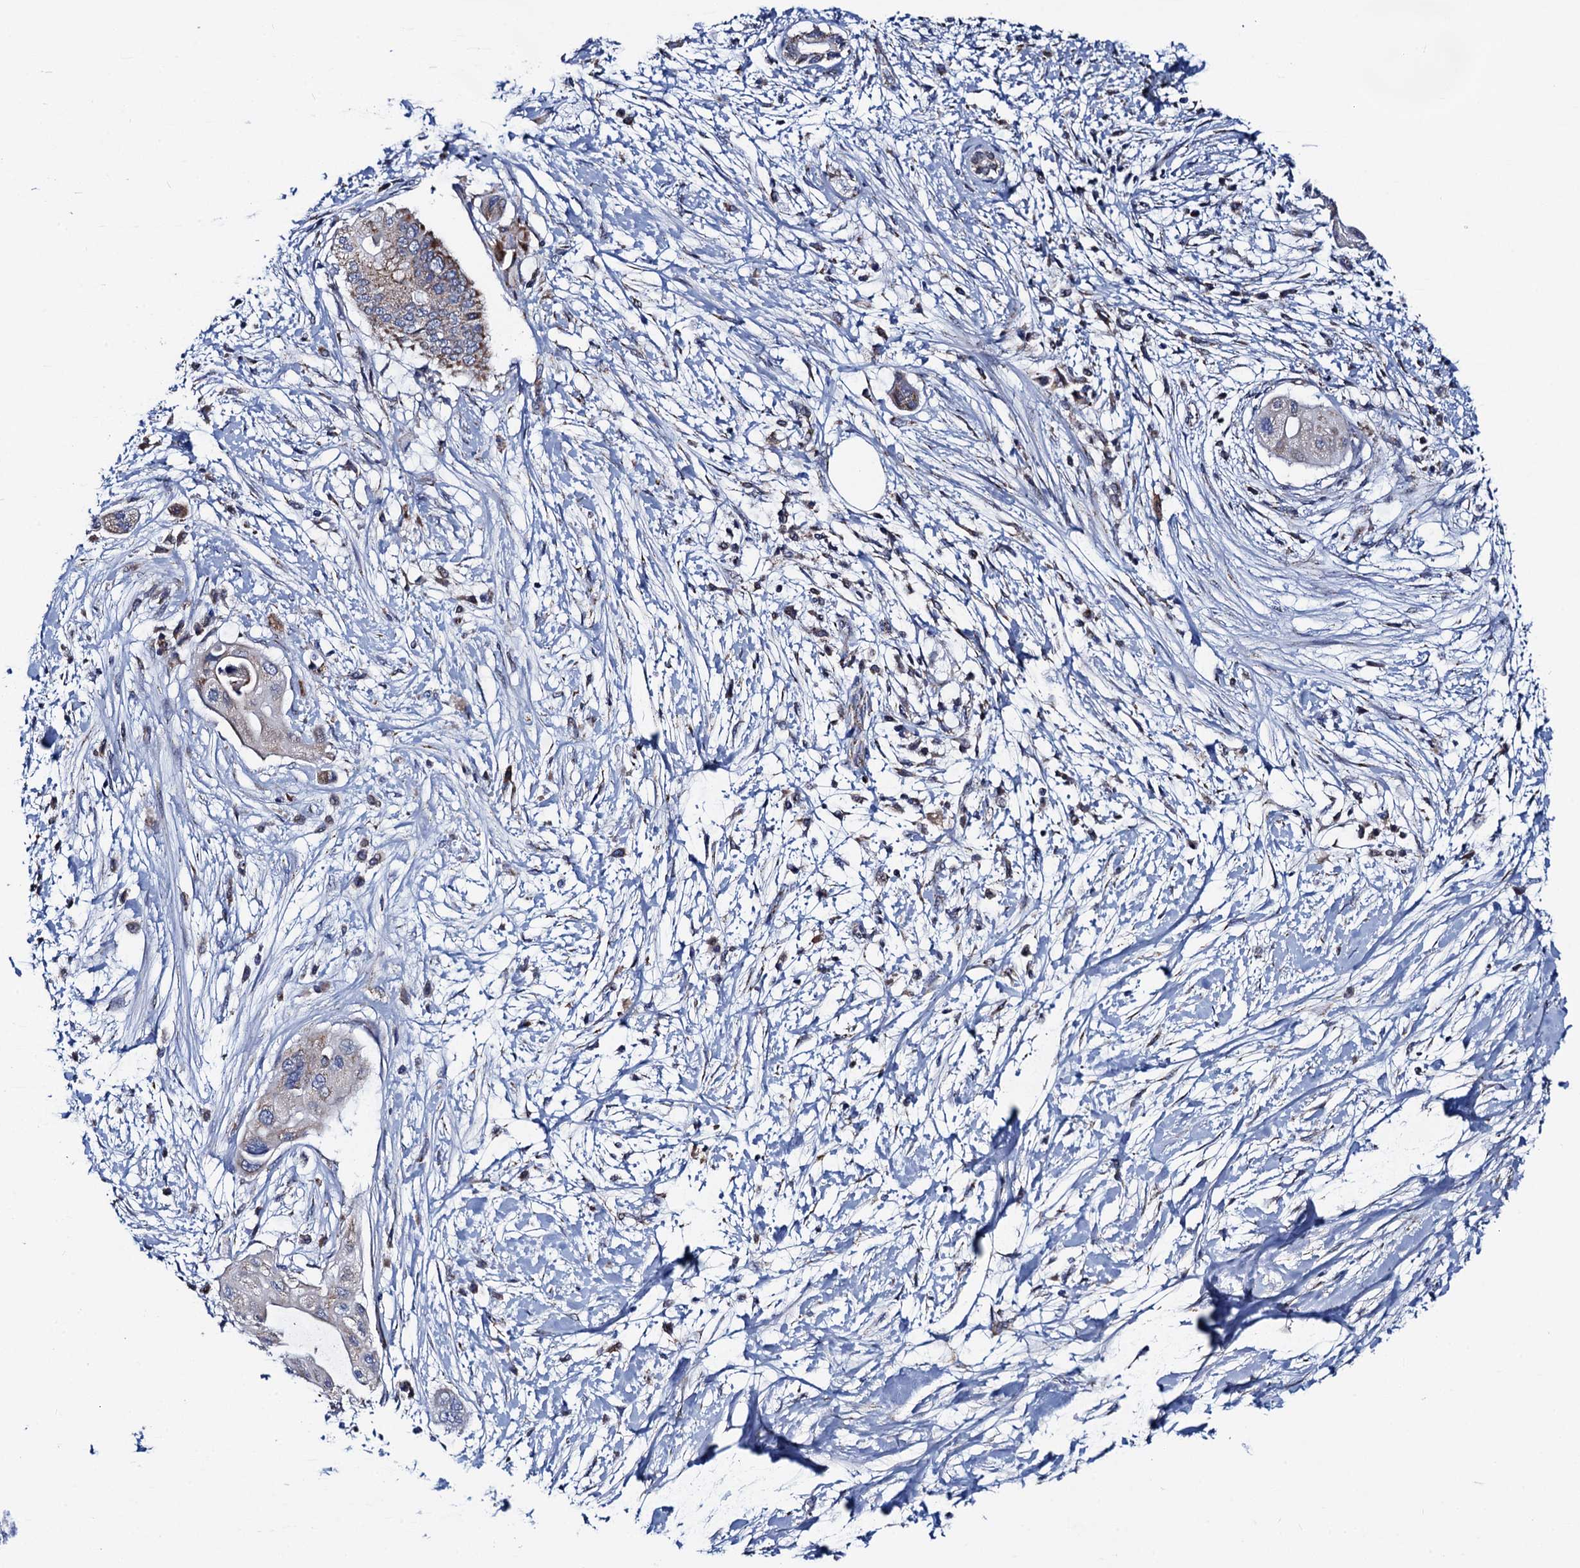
{"staining": {"intensity": "weak", "quantity": "<25%", "location": "cytoplasmic/membranous"}, "tissue": "pancreatic cancer", "cell_type": "Tumor cells", "image_type": "cancer", "snomed": [{"axis": "morphology", "description": "Adenocarcinoma, NOS"}, {"axis": "topography", "description": "Pancreas"}], "caption": "A high-resolution histopathology image shows immunohistochemistry staining of pancreatic cancer (adenocarcinoma), which exhibits no significant expression in tumor cells.", "gene": "PTCD3", "patient": {"sex": "male", "age": 68}}